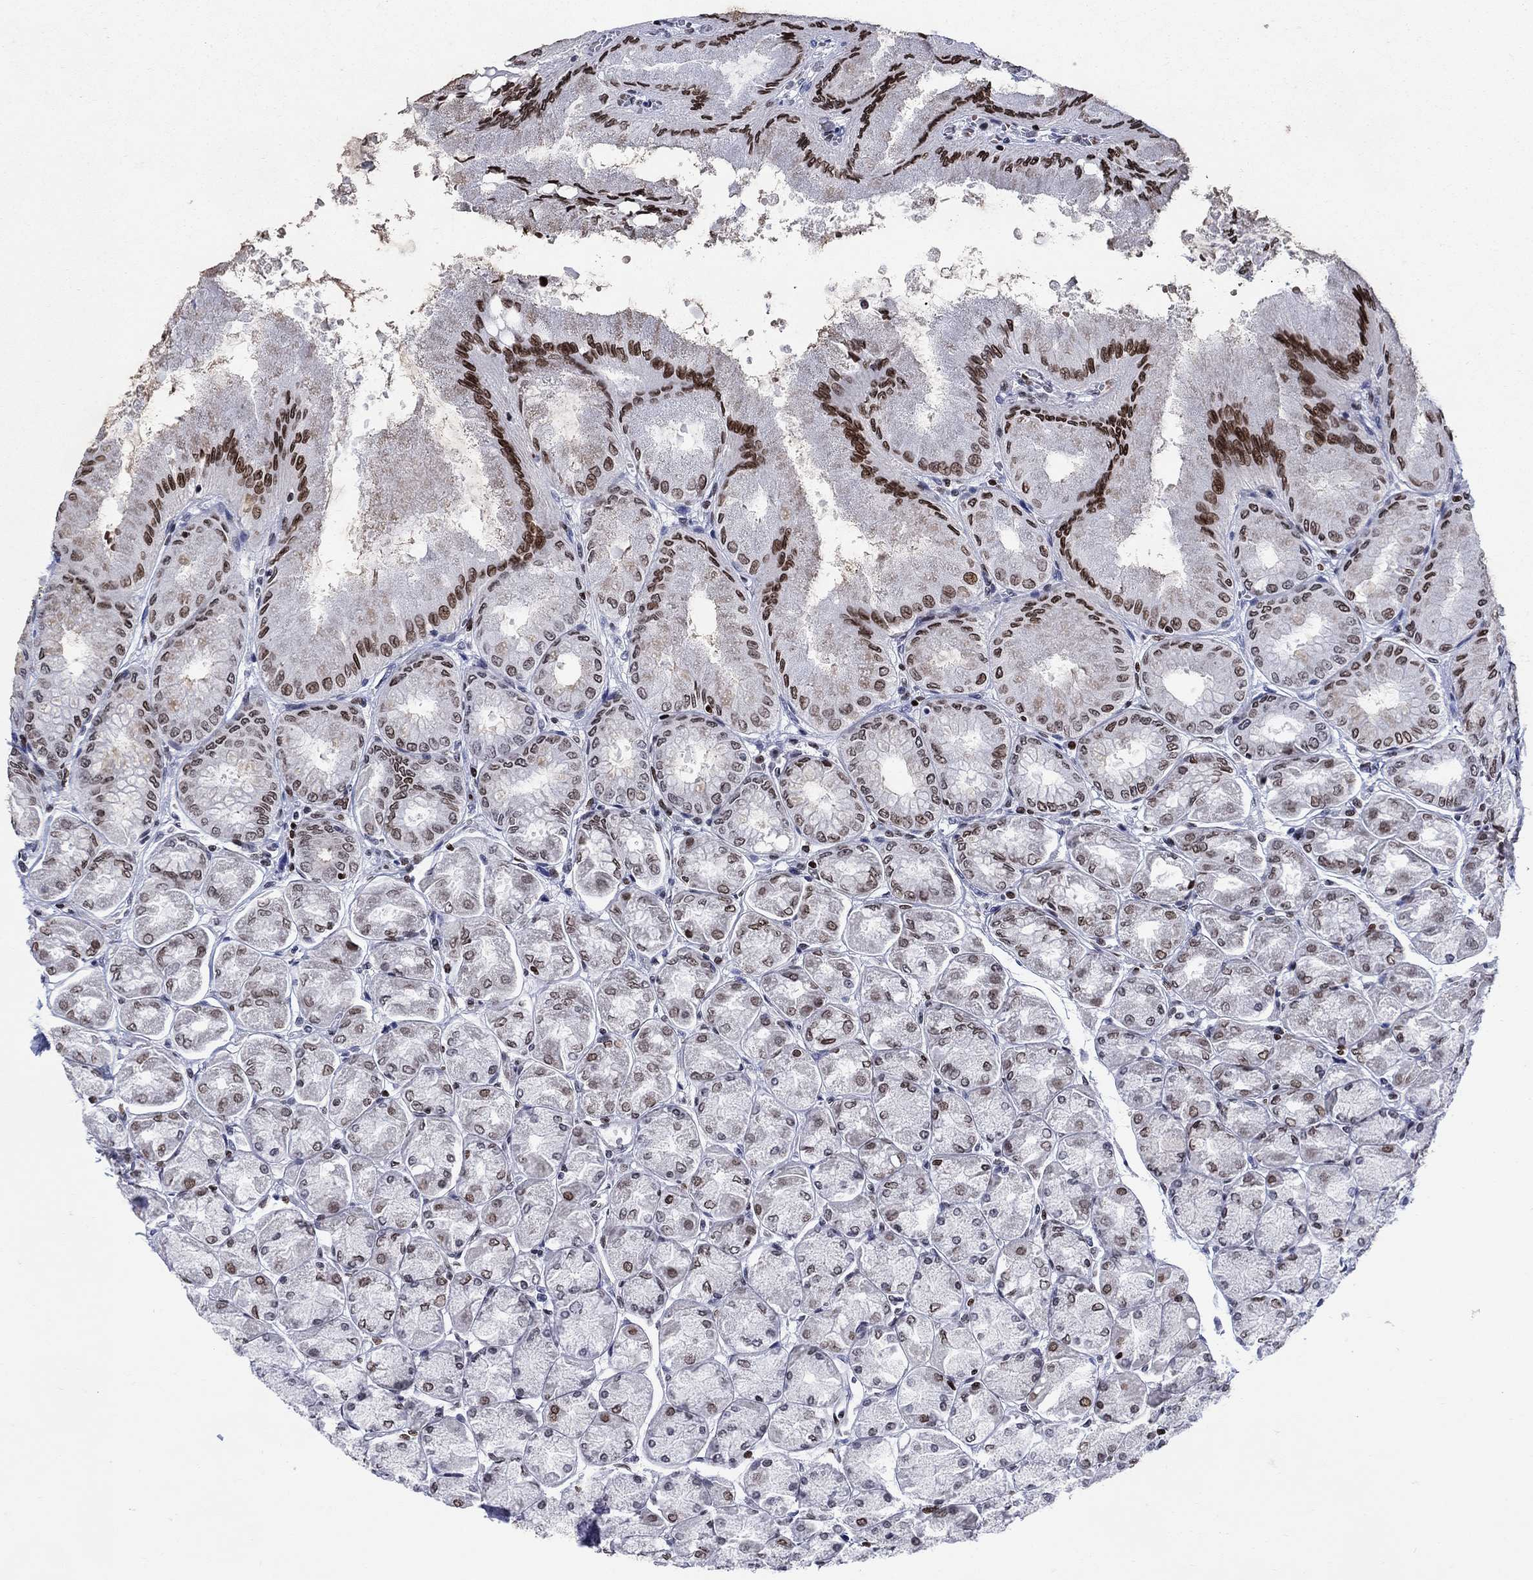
{"staining": {"intensity": "strong", "quantity": "25%-75%", "location": "nuclear"}, "tissue": "stomach", "cell_type": "Glandular cells", "image_type": "normal", "snomed": [{"axis": "morphology", "description": "Normal tissue, NOS"}, {"axis": "topography", "description": "Stomach, upper"}], "caption": "Approximately 25%-75% of glandular cells in unremarkable human stomach reveal strong nuclear protein expression as visualized by brown immunohistochemical staining.", "gene": "HMGA1", "patient": {"sex": "male", "age": 60}}